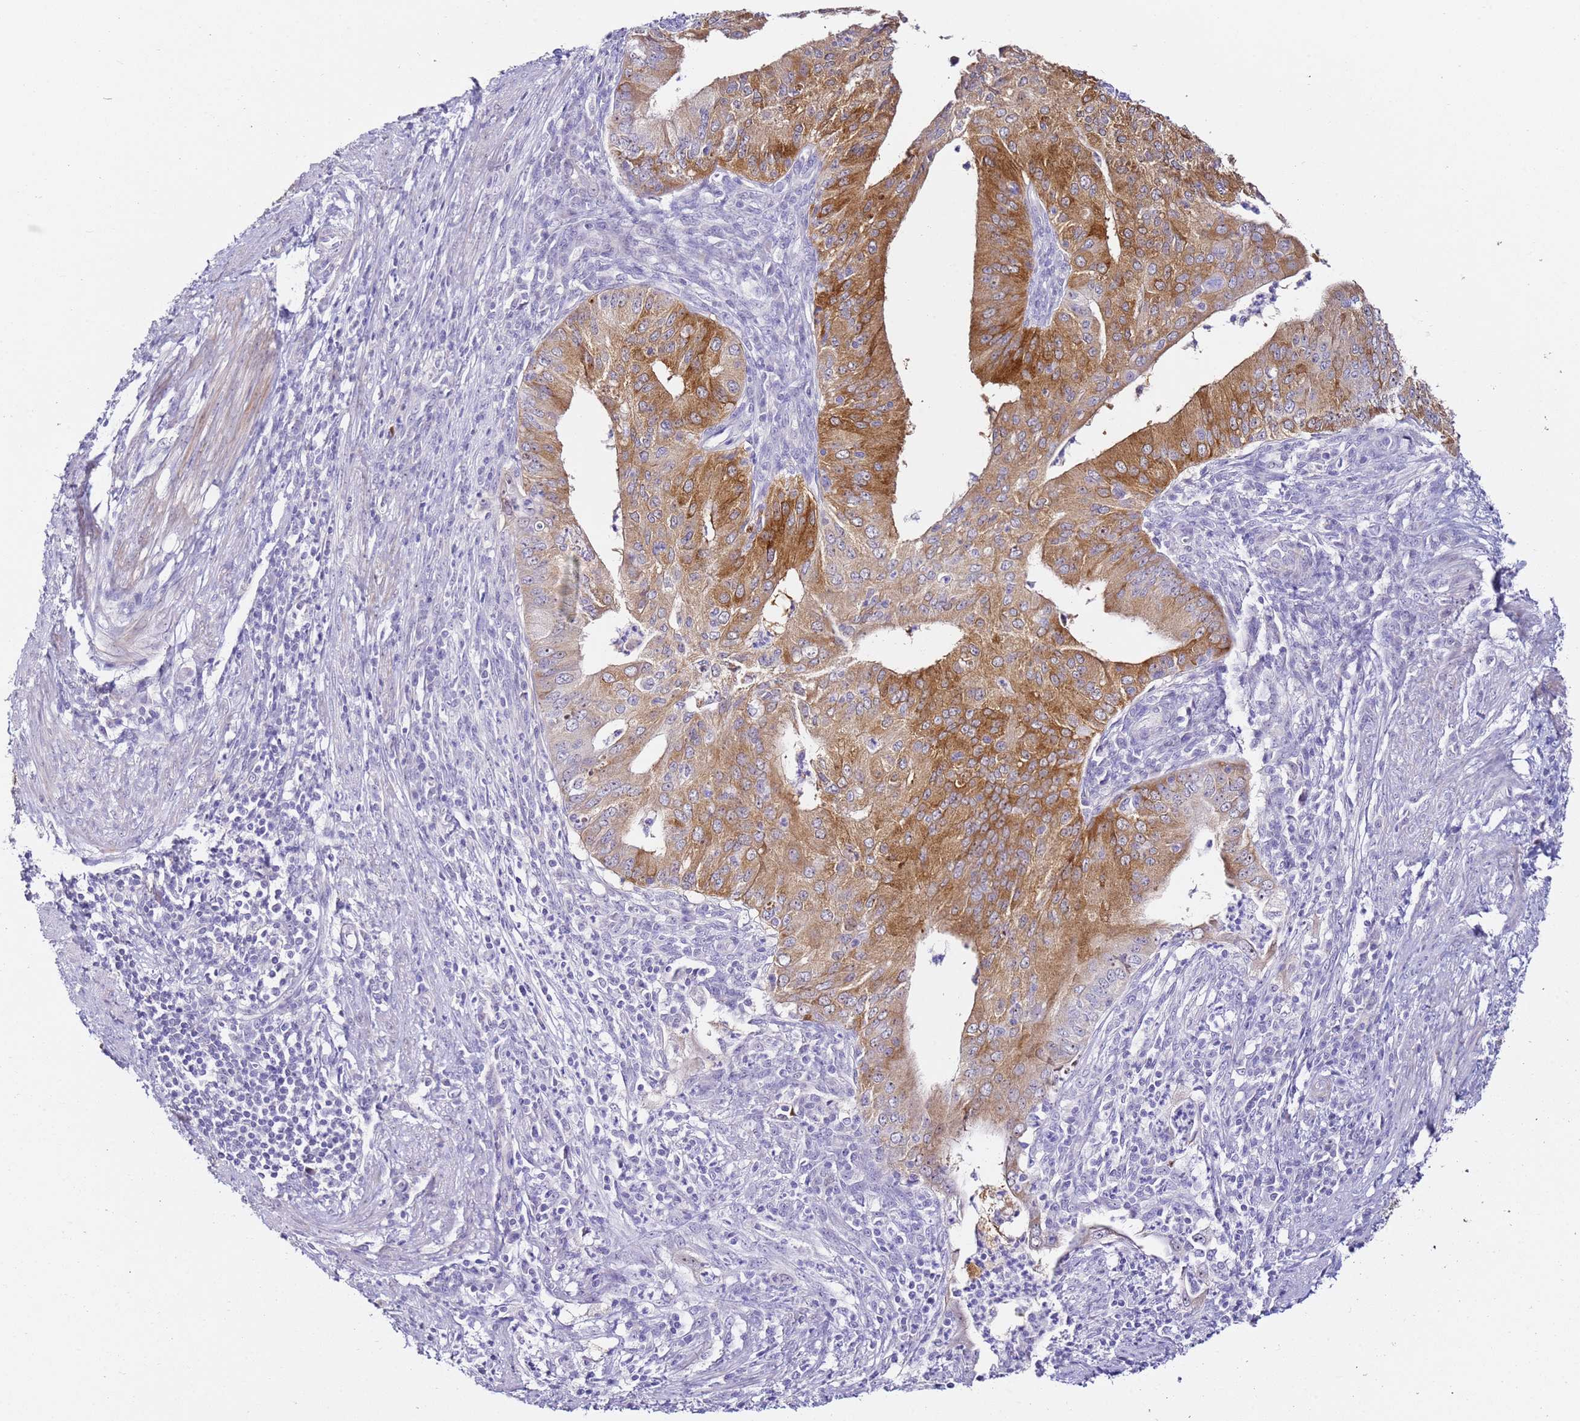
{"staining": {"intensity": "strong", "quantity": "25%-75%", "location": "cytoplasmic/membranous"}, "tissue": "endometrial cancer", "cell_type": "Tumor cells", "image_type": "cancer", "snomed": [{"axis": "morphology", "description": "Adenocarcinoma, NOS"}, {"axis": "topography", "description": "Endometrium"}], "caption": "High-power microscopy captured an immunohistochemistry (IHC) image of endometrial cancer (adenocarcinoma), revealing strong cytoplasmic/membranous staining in approximately 25%-75% of tumor cells. The staining was performed using DAB, with brown indicating positive protein expression. Nuclei are stained blue with hematoxylin.", "gene": "HGD", "patient": {"sex": "female", "age": 50}}